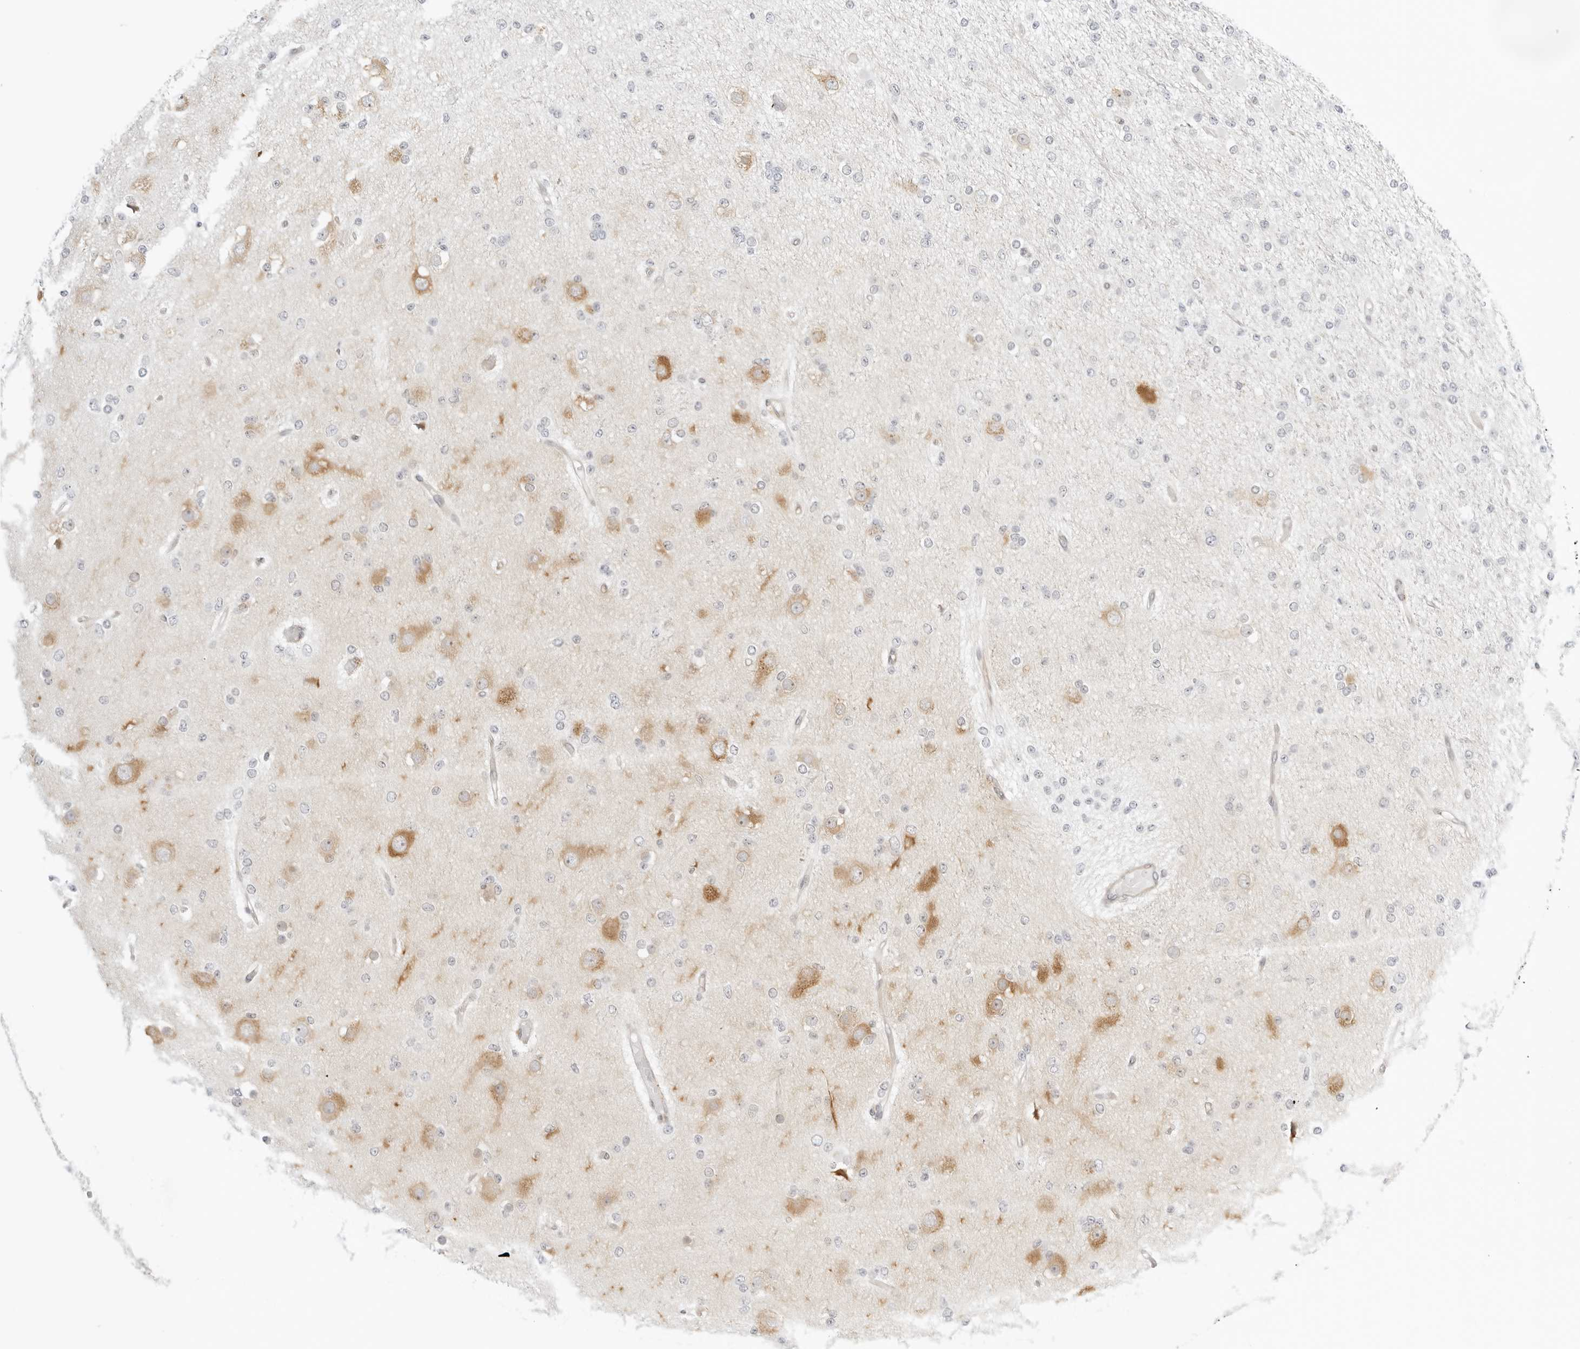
{"staining": {"intensity": "negative", "quantity": "none", "location": "none"}, "tissue": "glioma", "cell_type": "Tumor cells", "image_type": "cancer", "snomed": [{"axis": "morphology", "description": "Glioma, malignant, Low grade"}, {"axis": "topography", "description": "Brain"}], "caption": "Image shows no significant protein staining in tumor cells of low-grade glioma (malignant).", "gene": "OSCP1", "patient": {"sex": "female", "age": 22}}